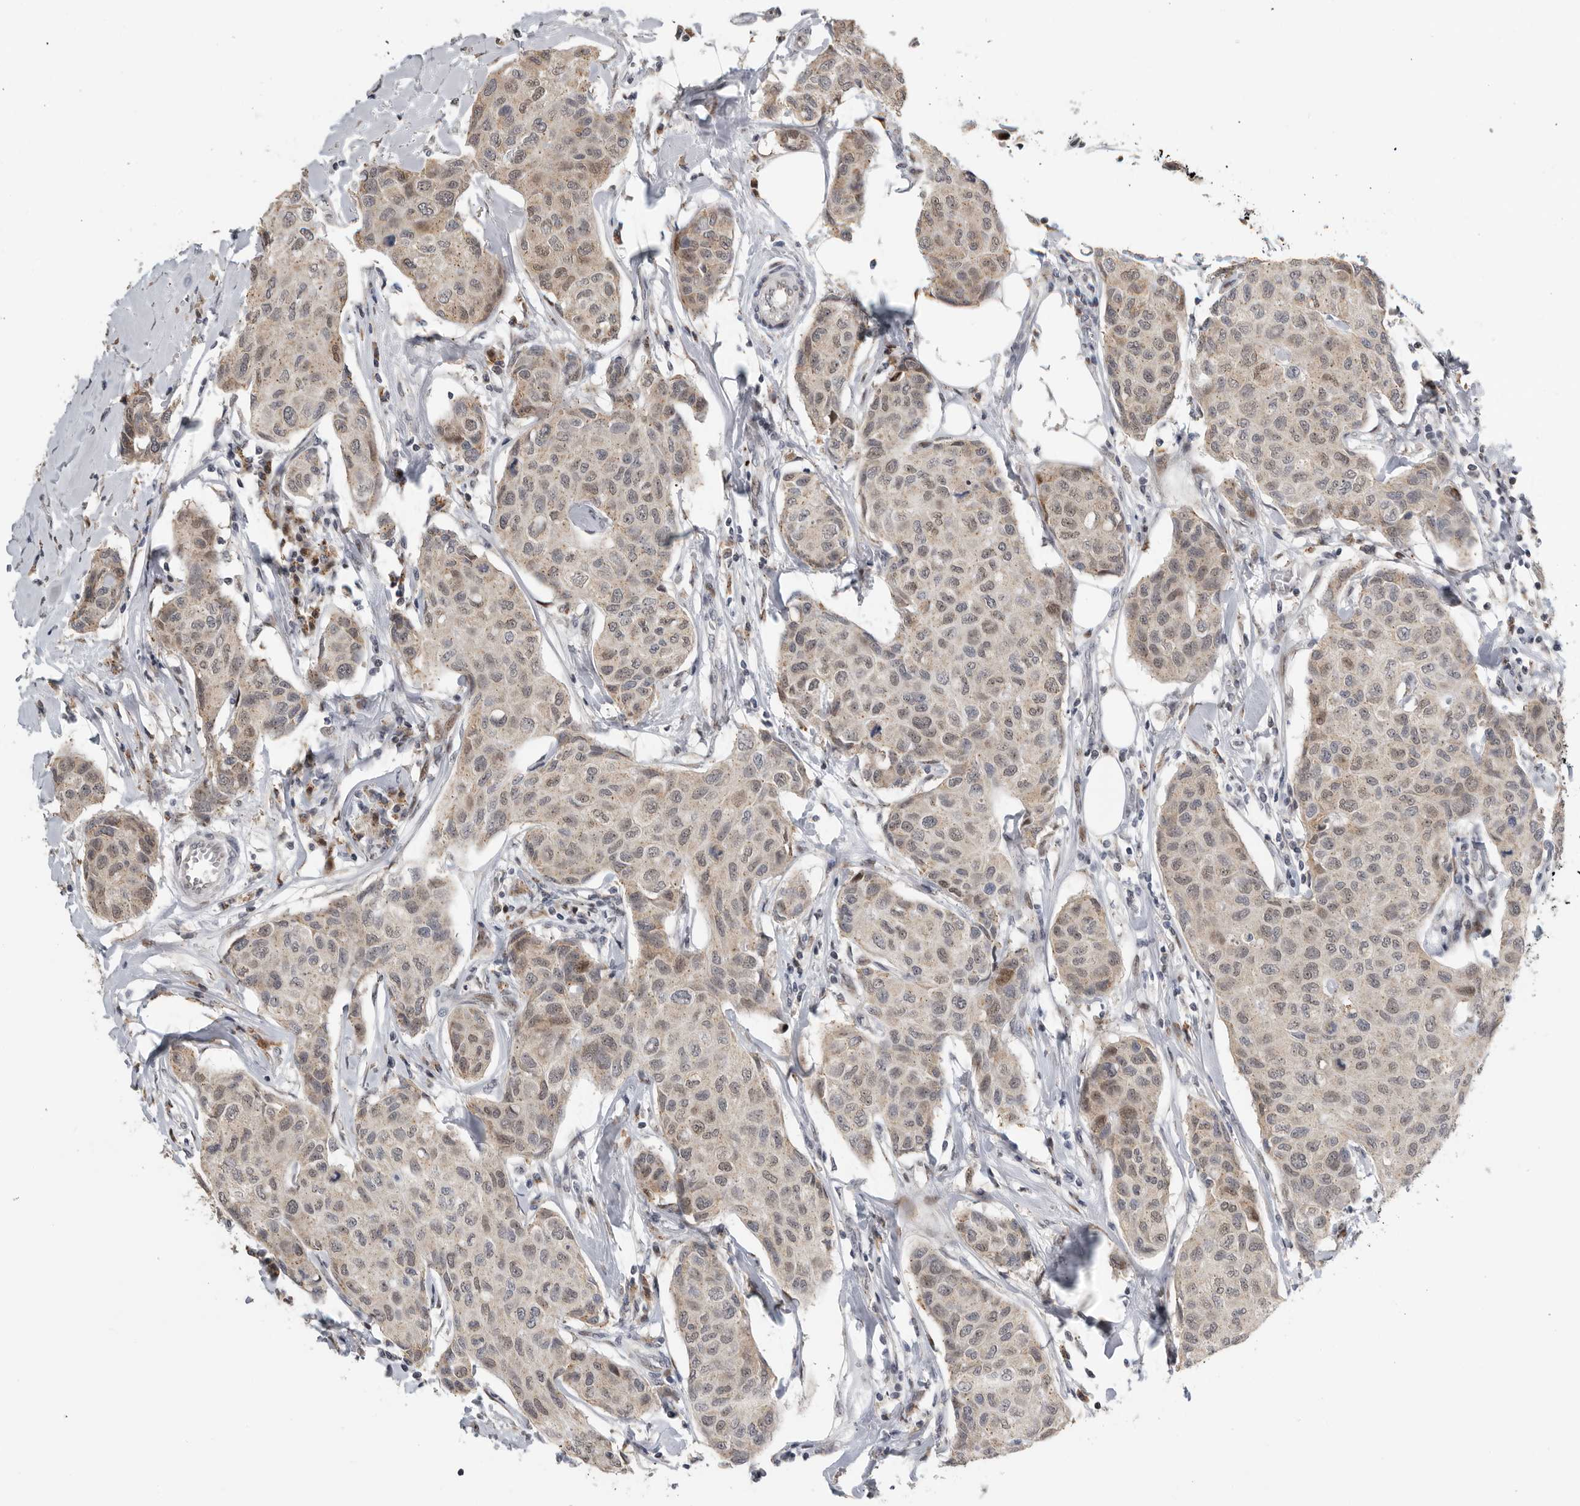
{"staining": {"intensity": "weak", "quantity": ">75%", "location": "cytoplasmic/membranous,nuclear"}, "tissue": "breast cancer", "cell_type": "Tumor cells", "image_type": "cancer", "snomed": [{"axis": "morphology", "description": "Duct carcinoma"}, {"axis": "topography", "description": "Breast"}], "caption": "There is low levels of weak cytoplasmic/membranous and nuclear positivity in tumor cells of breast cancer (intraductal carcinoma), as demonstrated by immunohistochemical staining (brown color).", "gene": "PCMTD1", "patient": {"sex": "female", "age": 80}}